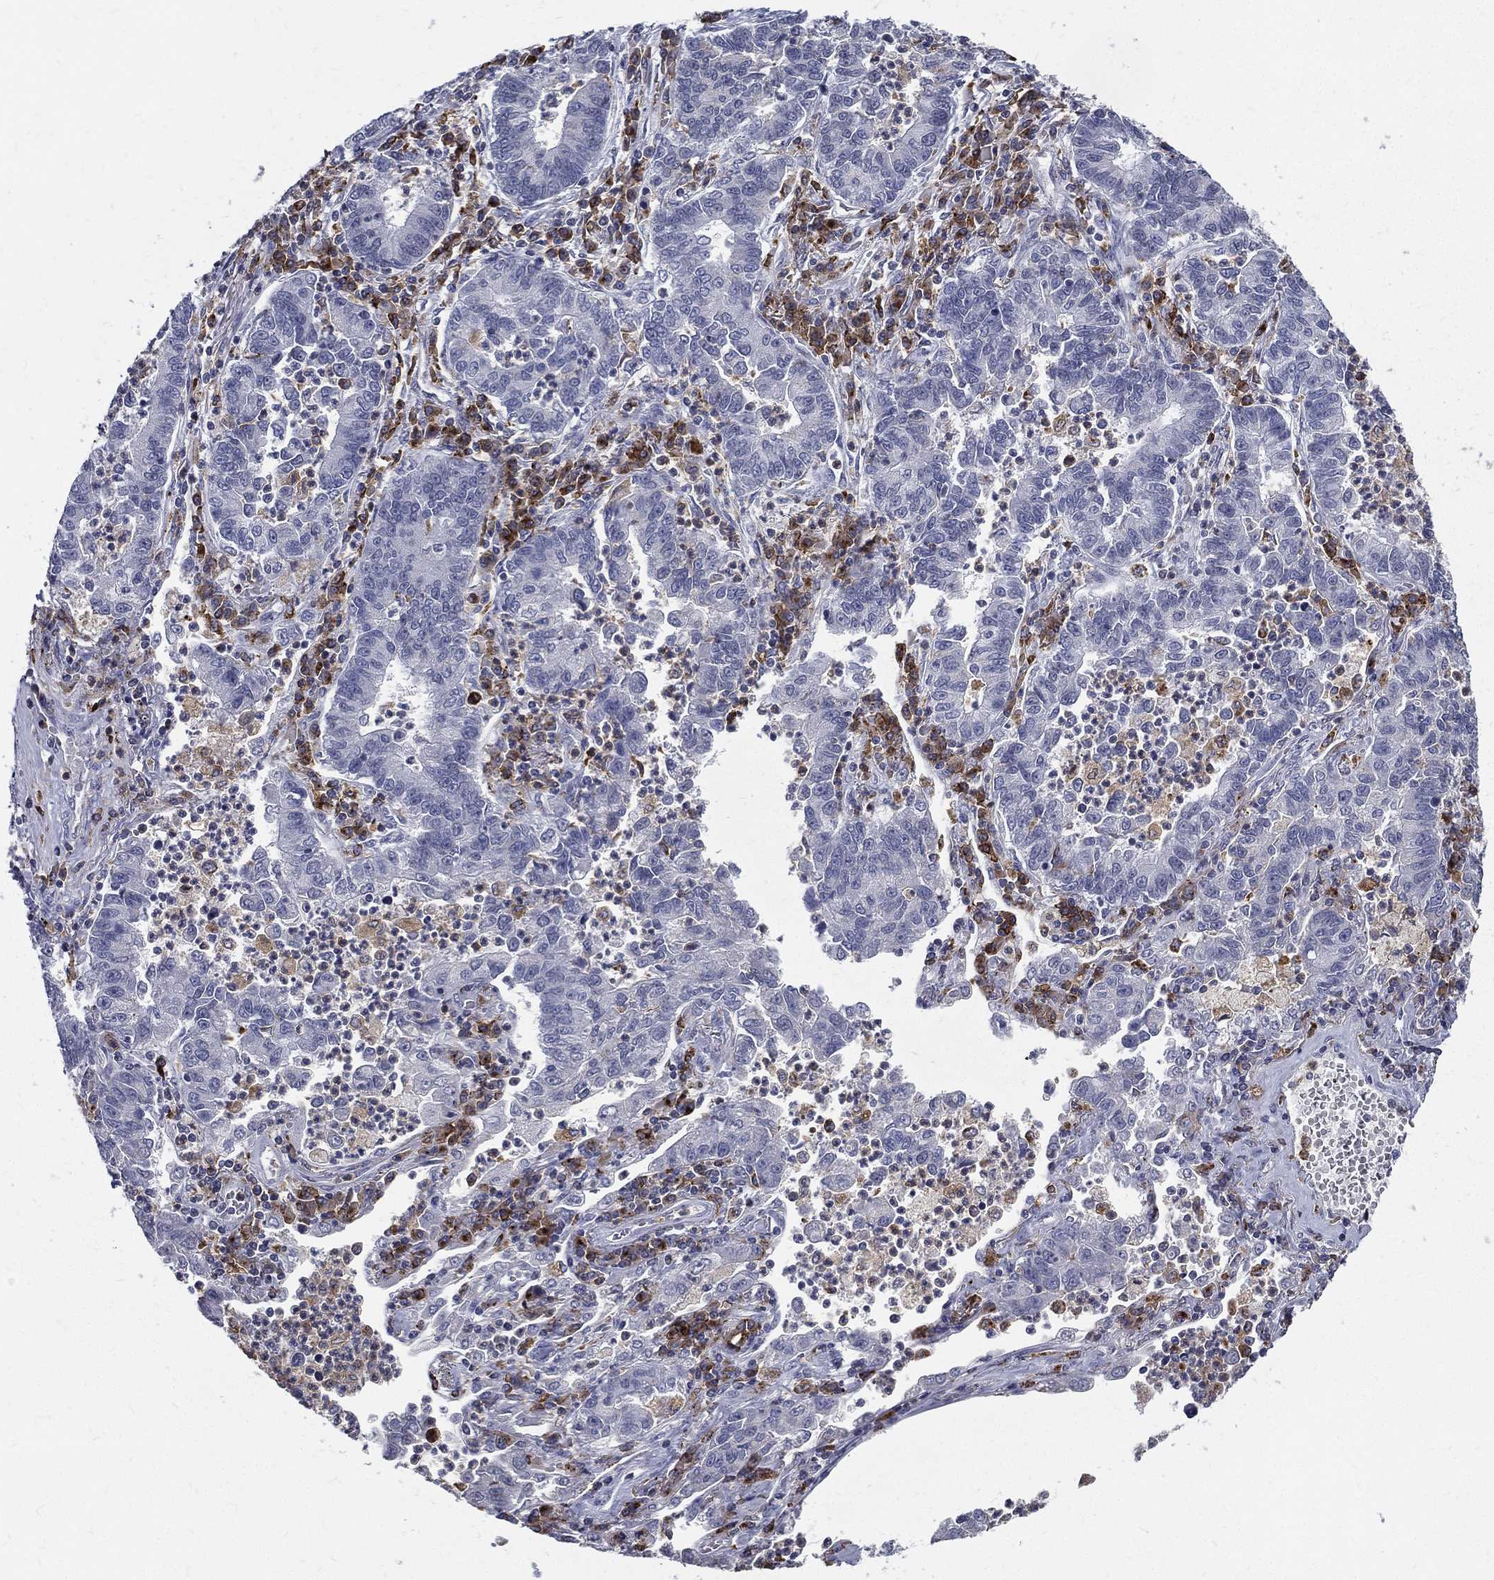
{"staining": {"intensity": "negative", "quantity": "none", "location": "none"}, "tissue": "lung cancer", "cell_type": "Tumor cells", "image_type": "cancer", "snomed": [{"axis": "morphology", "description": "Adenocarcinoma, NOS"}, {"axis": "topography", "description": "Lung"}], "caption": "Micrograph shows no protein expression in tumor cells of lung adenocarcinoma tissue. (DAB immunohistochemistry (IHC) visualized using brightfield microscopy, high magnification).", "gene": "EVI2B", "patient": {"sex": "female", "age": 57}}